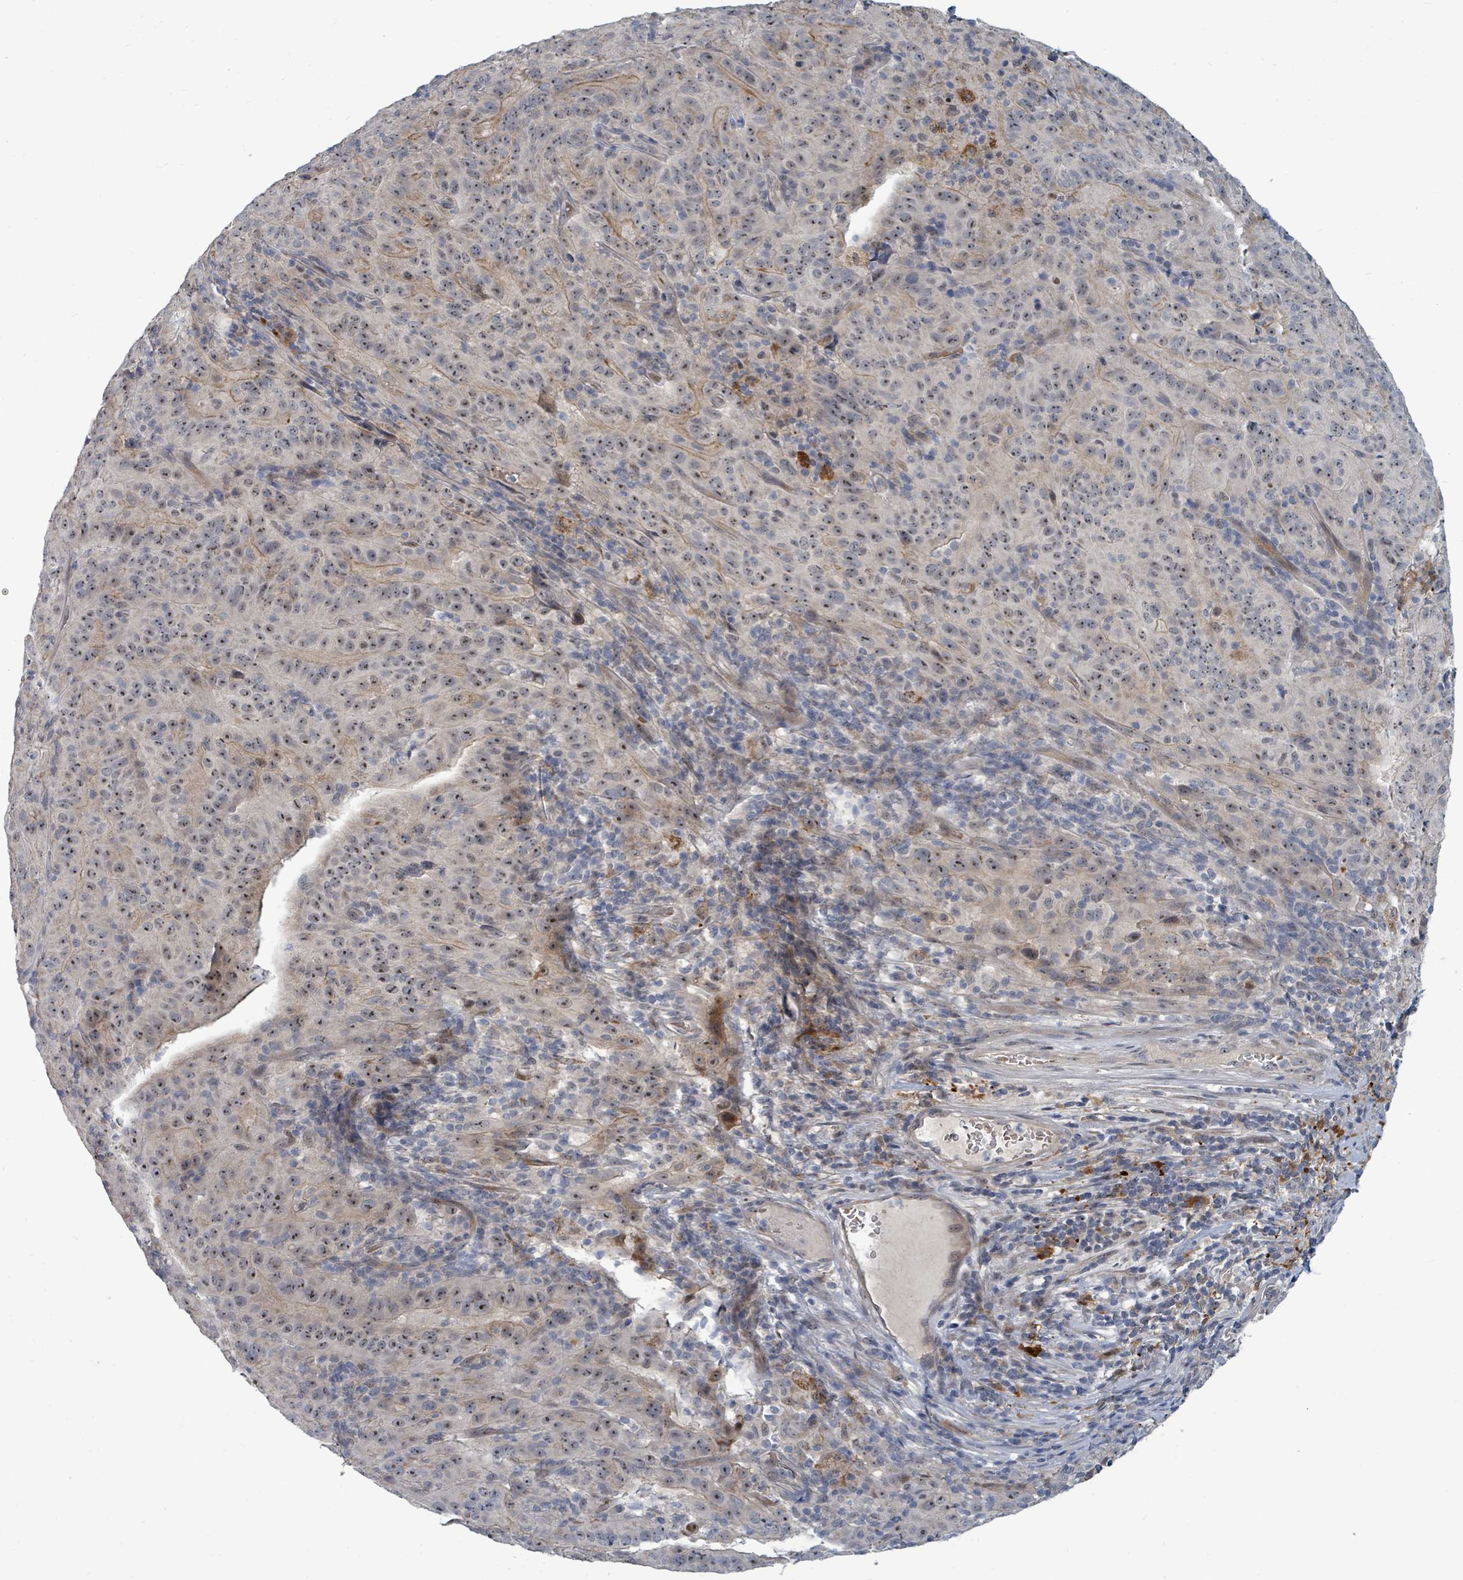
{"staining": {"intensity": "moderate", "quantity": "25%-75%", "location": "nuclear"}, "tissue": "pancreatic cancer", "cell_type": "Tumor cells", "image_type": "cancer", "snomed": [{"axis": "morphology", "description": "Adenocarcinoma, NOS"}, {"axis": "topography", "description": "Pancreas"}], "caption": "Immunohistochemical staining of pancreatic cancer shows medium levels of moderate nuclear protein expression in approximately 25%-75% of tumor cells.", "gene": "TRDMT1", "patient": {"sex": "male", "age": 63}}